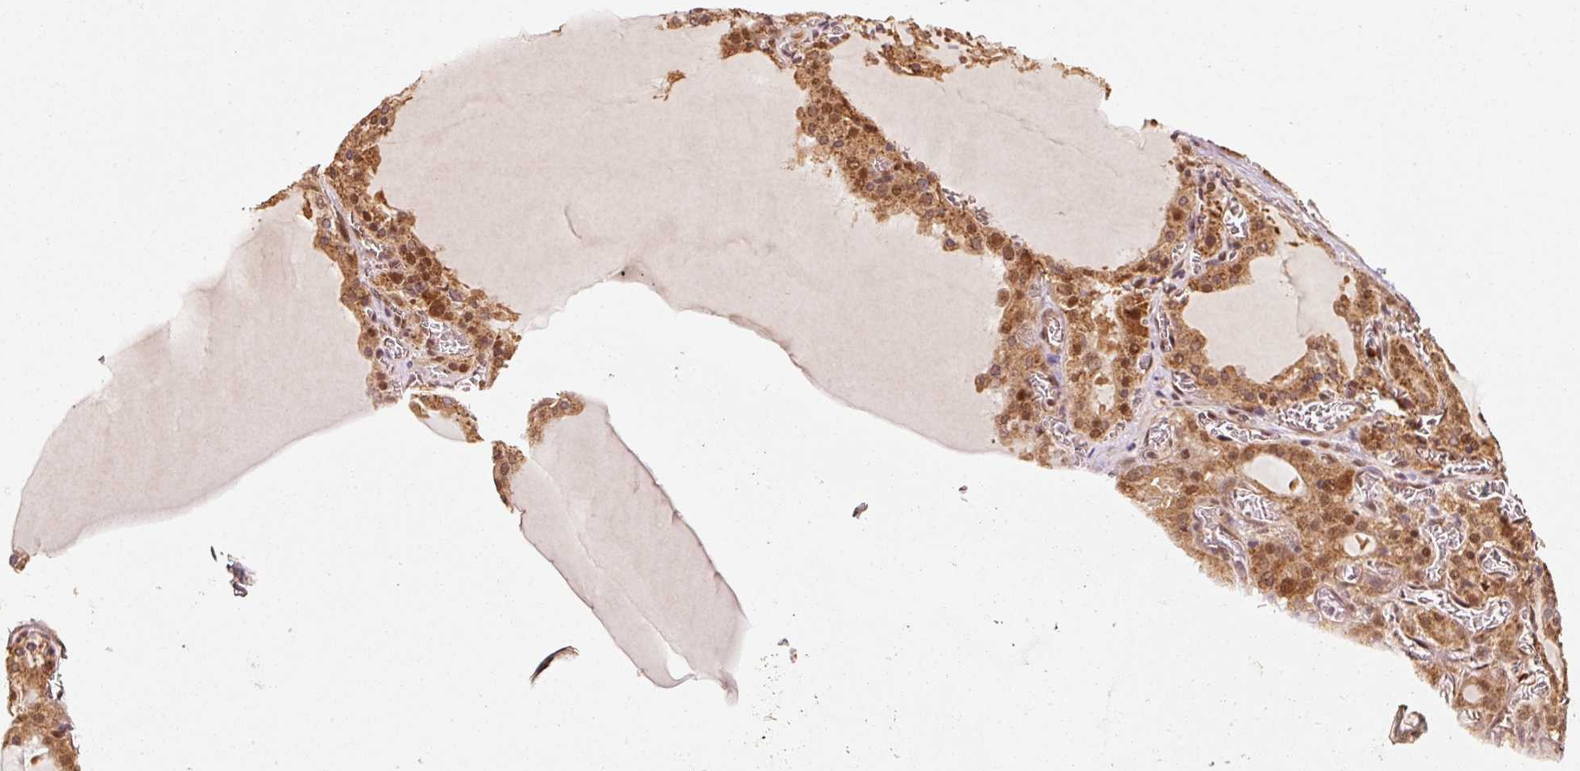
{"staining": {"intensity": "strong", "quantity": ">75%", "location": "cytoplasmic/membranous,nuclear"}, "tissue": "thyroid gland", "cell_type": "Glandular cells", "image_type": "normal", "snomed": [{"axis": "morphology", "description": "Normal tissue, NOS"}, {"axis": "topography", "description": "Thyroid gland"}], "caption": "Protein expression analysis of benign human thyroid gland reveals strong cytoplasmic/membranous,nuclear staining in approximately >75% of glandular cells. (DAB IHC with brightfield microscopy, high magnification).", "gene": "MRPL16", "patient": {"sex": "female", "age": 30}}